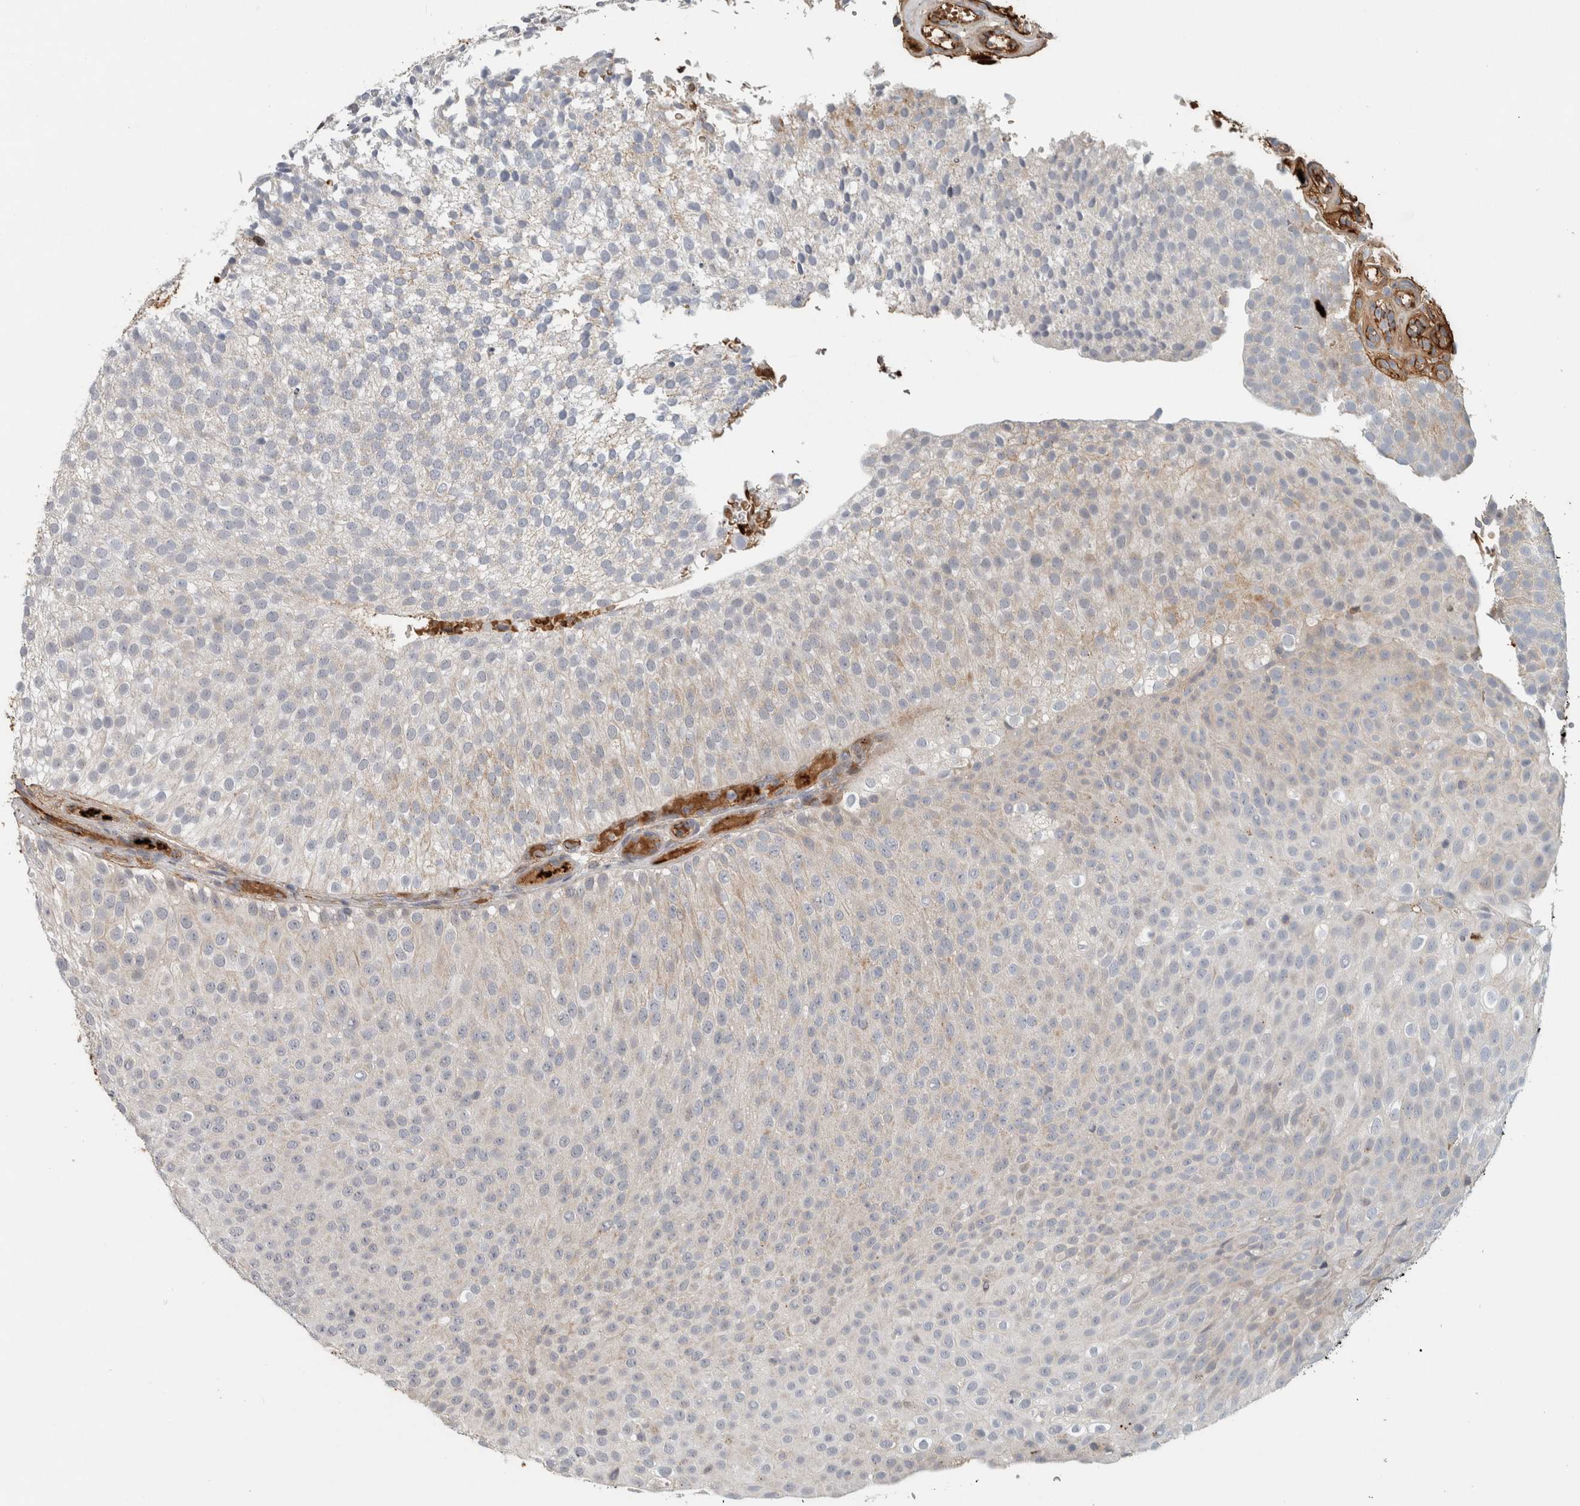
{"staining": {"intensity": "weak", "quantity": "<25%", "location": "cytoplasmic/membranous"}, "tissue": "urothelial cancer", "cell_type": "Tumor cells", "image_type": "cancer", "snomed": [{"axis": "morphology", "description": "Urothelial carcinoma, Low grade"}, {"axis": "topography", "description": "Urinary bladder"}], "caption": "Immunohistochemistry (IHC) of human urothelial carcinoma (low-grade) reveals no staining in tumor cells. Nuclei are stained in blue.", "gene": "FN1", "patient": {"sex": "male", "age": 78}}